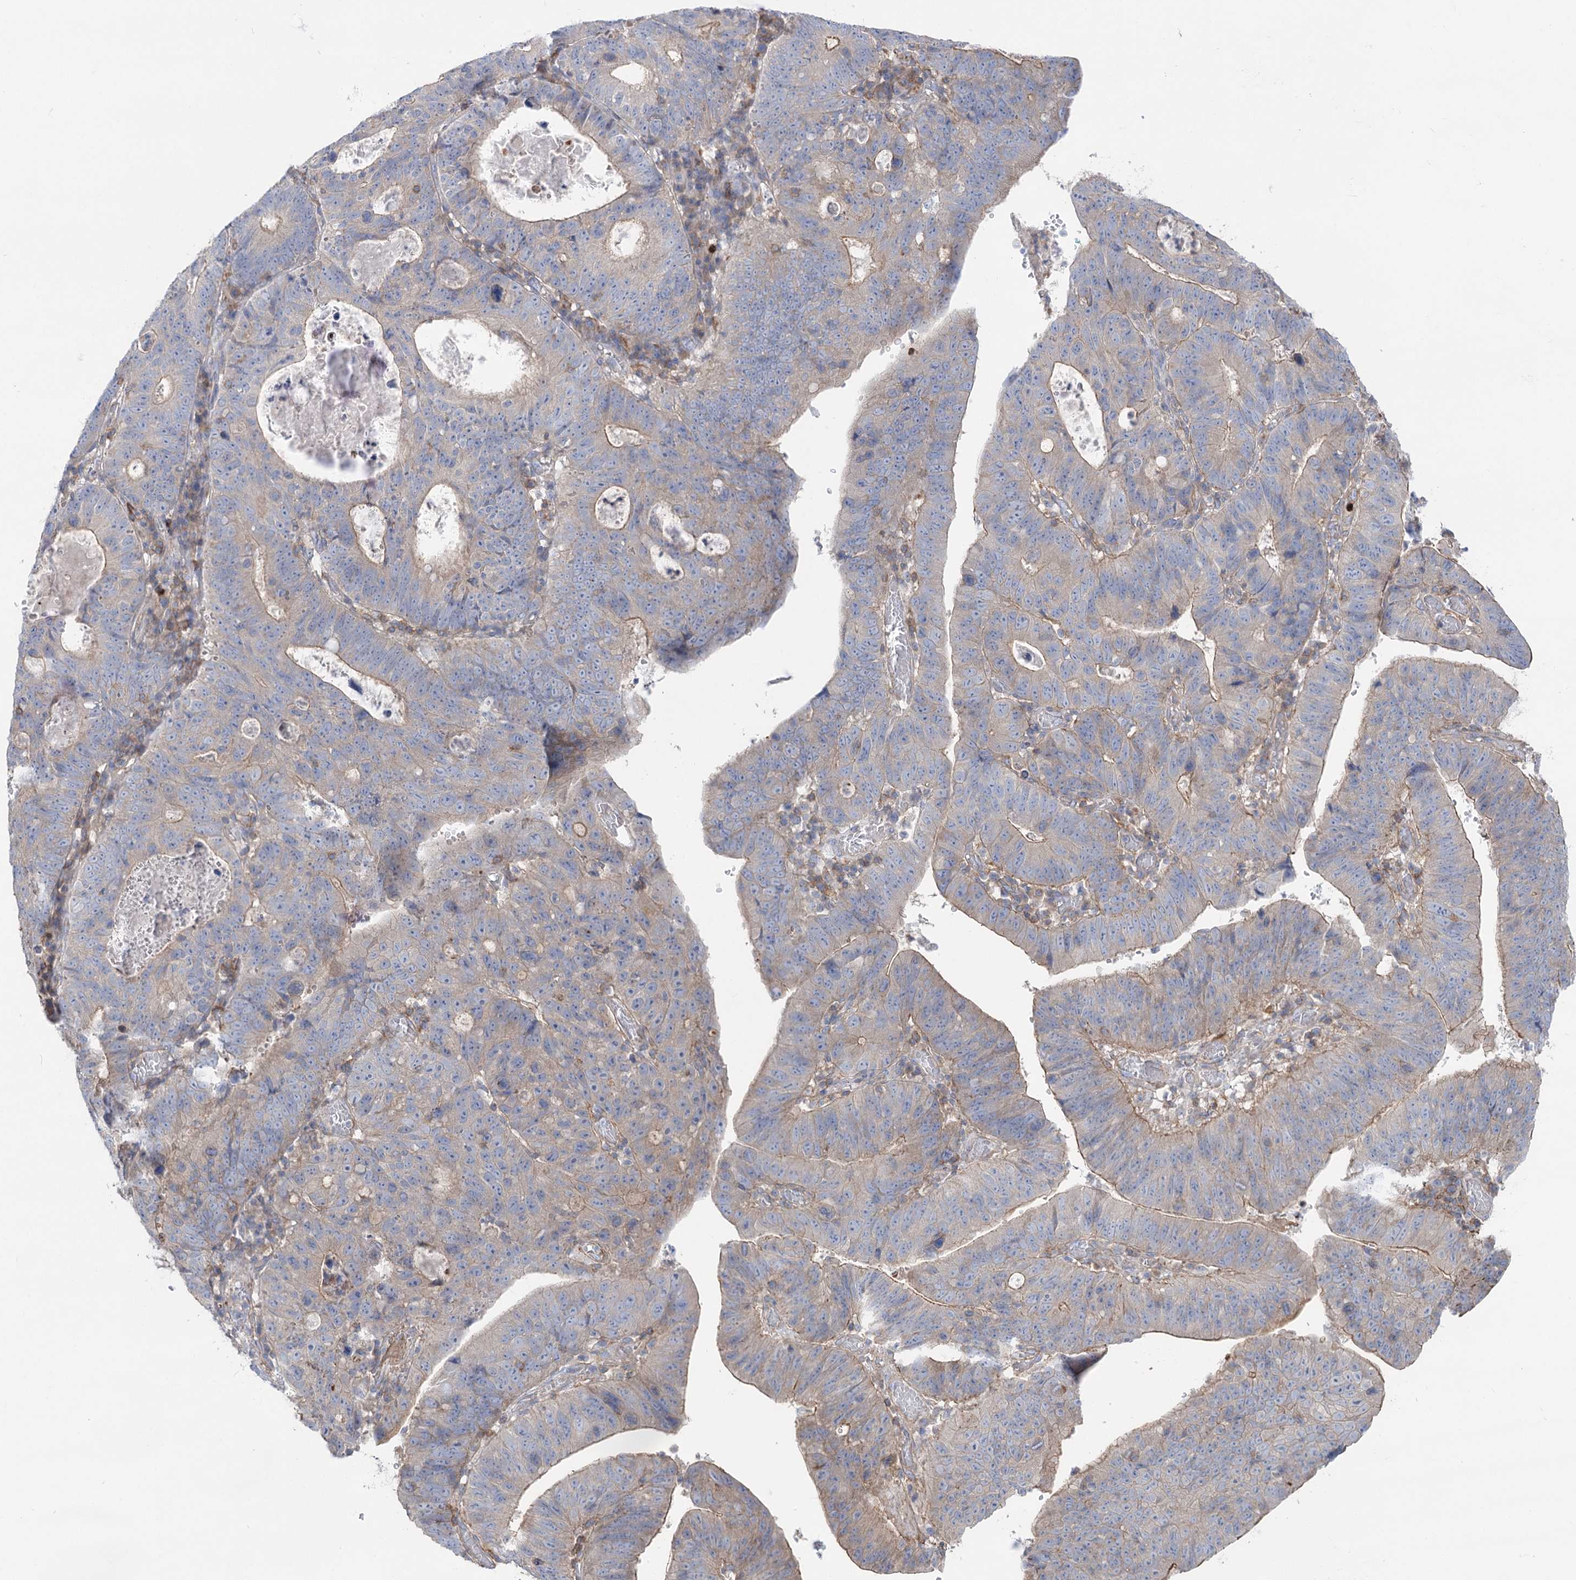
{"staining": {"intensity": "weak", "quantity": "<25%", "location": "cytoplasmic/membranous"}, "tissue": "stomach cancer", "cell_type": "Tumor cells", "image_type": "cancer", "snomed": [{"axis": "morphology", "description": "Adenocarcinoma, NOS"}, {"axis": "topography", "description": "Stomach"}], "caption": "Immunohistochemistry (IHC) histopathology image of neoplastic tissue: stomach cancer (adenocarcinoma) stained with DAB shows no significant protein staining in tumor cells.", "gene": "LARP1B", "patient": {"sex": "male", "age": 59}}